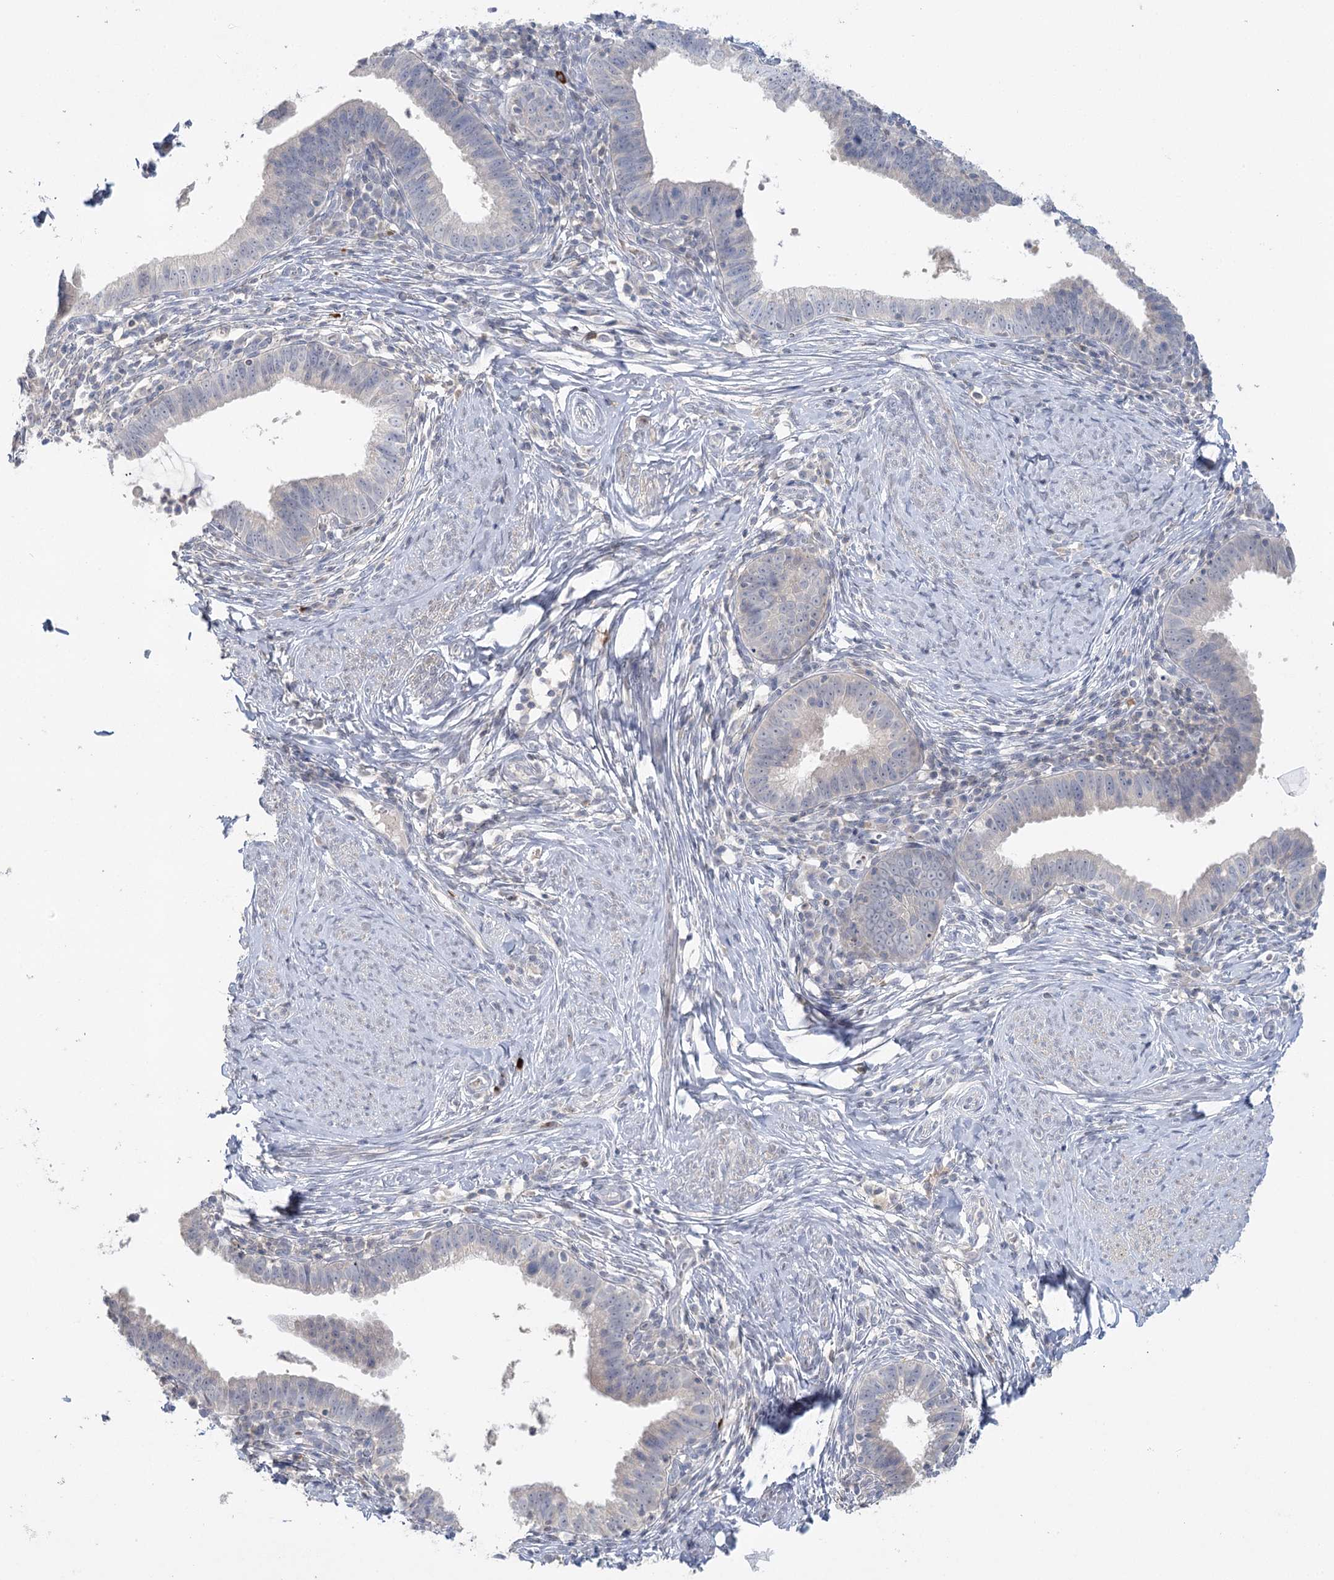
{"staining": {"intensity": "negative", "quantity": "none", "location": "none"}, "tissue": "cervical cancer", "cell_type": "Tumor cells", "image_type": "cancer", "snomed": [{"axis": "morphology", "description": "Adenocarcinoma, NOS"}, {"axis": "topography", "description": "Cervix"}], "caption": "This is an immunohistochemistry (IHC) photomicrograph of cervical cancer (adenocarcinoma). There is no staining in tumor cells.", "gene": "TRAF3IP1", "patient": {"sex": "female", "age": 36}}